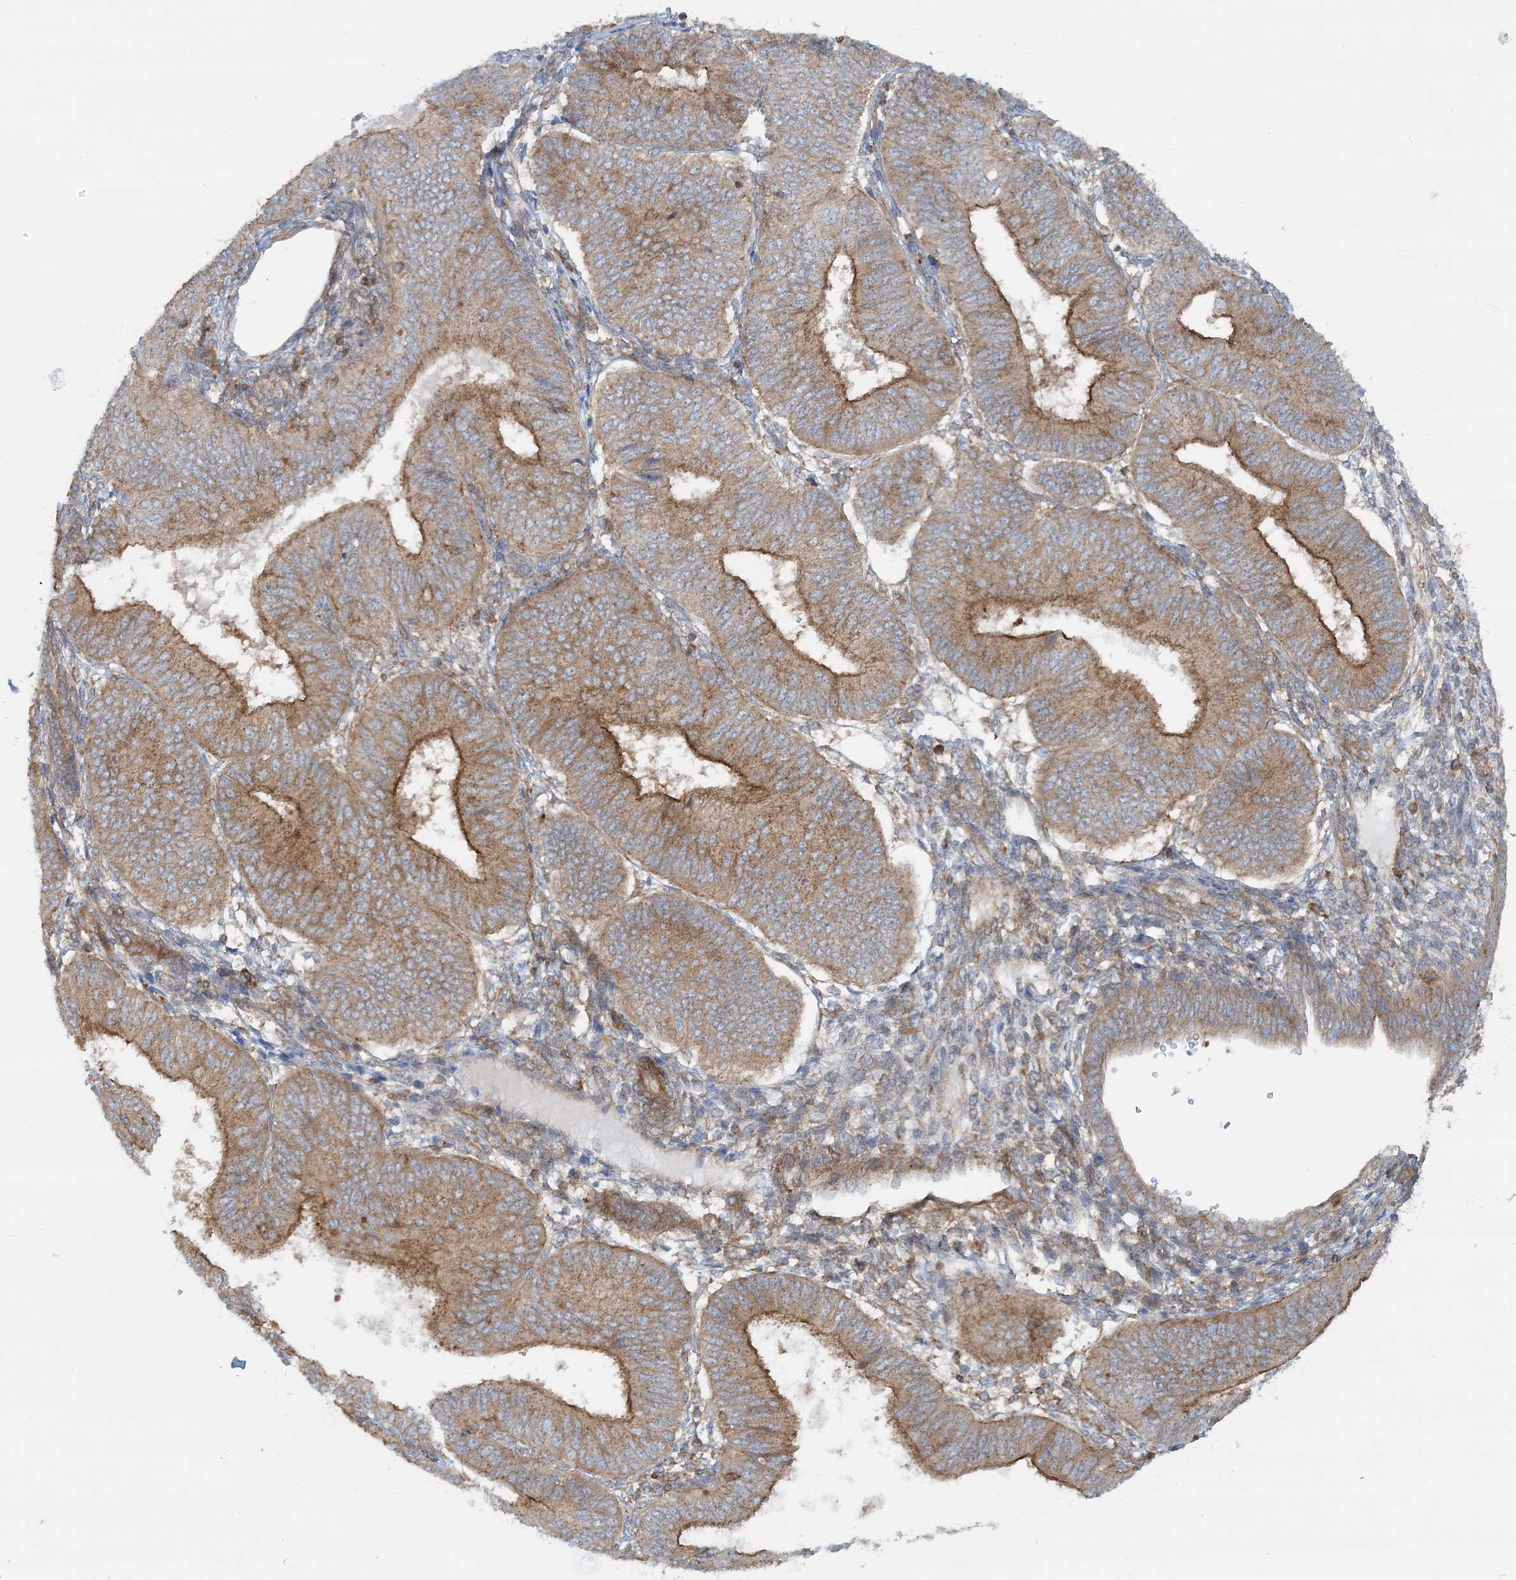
{"staining": {"intensity": "moderate", "quantity": "25%-75%", "location": "cytoplasmic/membranous"}, "tissue": "endometrial cancer", "cell_type": "Tumor cells", "image_type": "cancer", "snomed": [{"axis": "morphology", "description": "Adenocarcinoma, NOS"}, {"axis": "topography", "description": "Endometrium"}], "caption": "Brown immunohistochemical staining in endometrial cancer reveals moderate cytoplasmic/membranous staining in approximately 25%-75% of tumor cells.", "gene": "STAM2", "patient": {"sex": "female", "age": 58}}